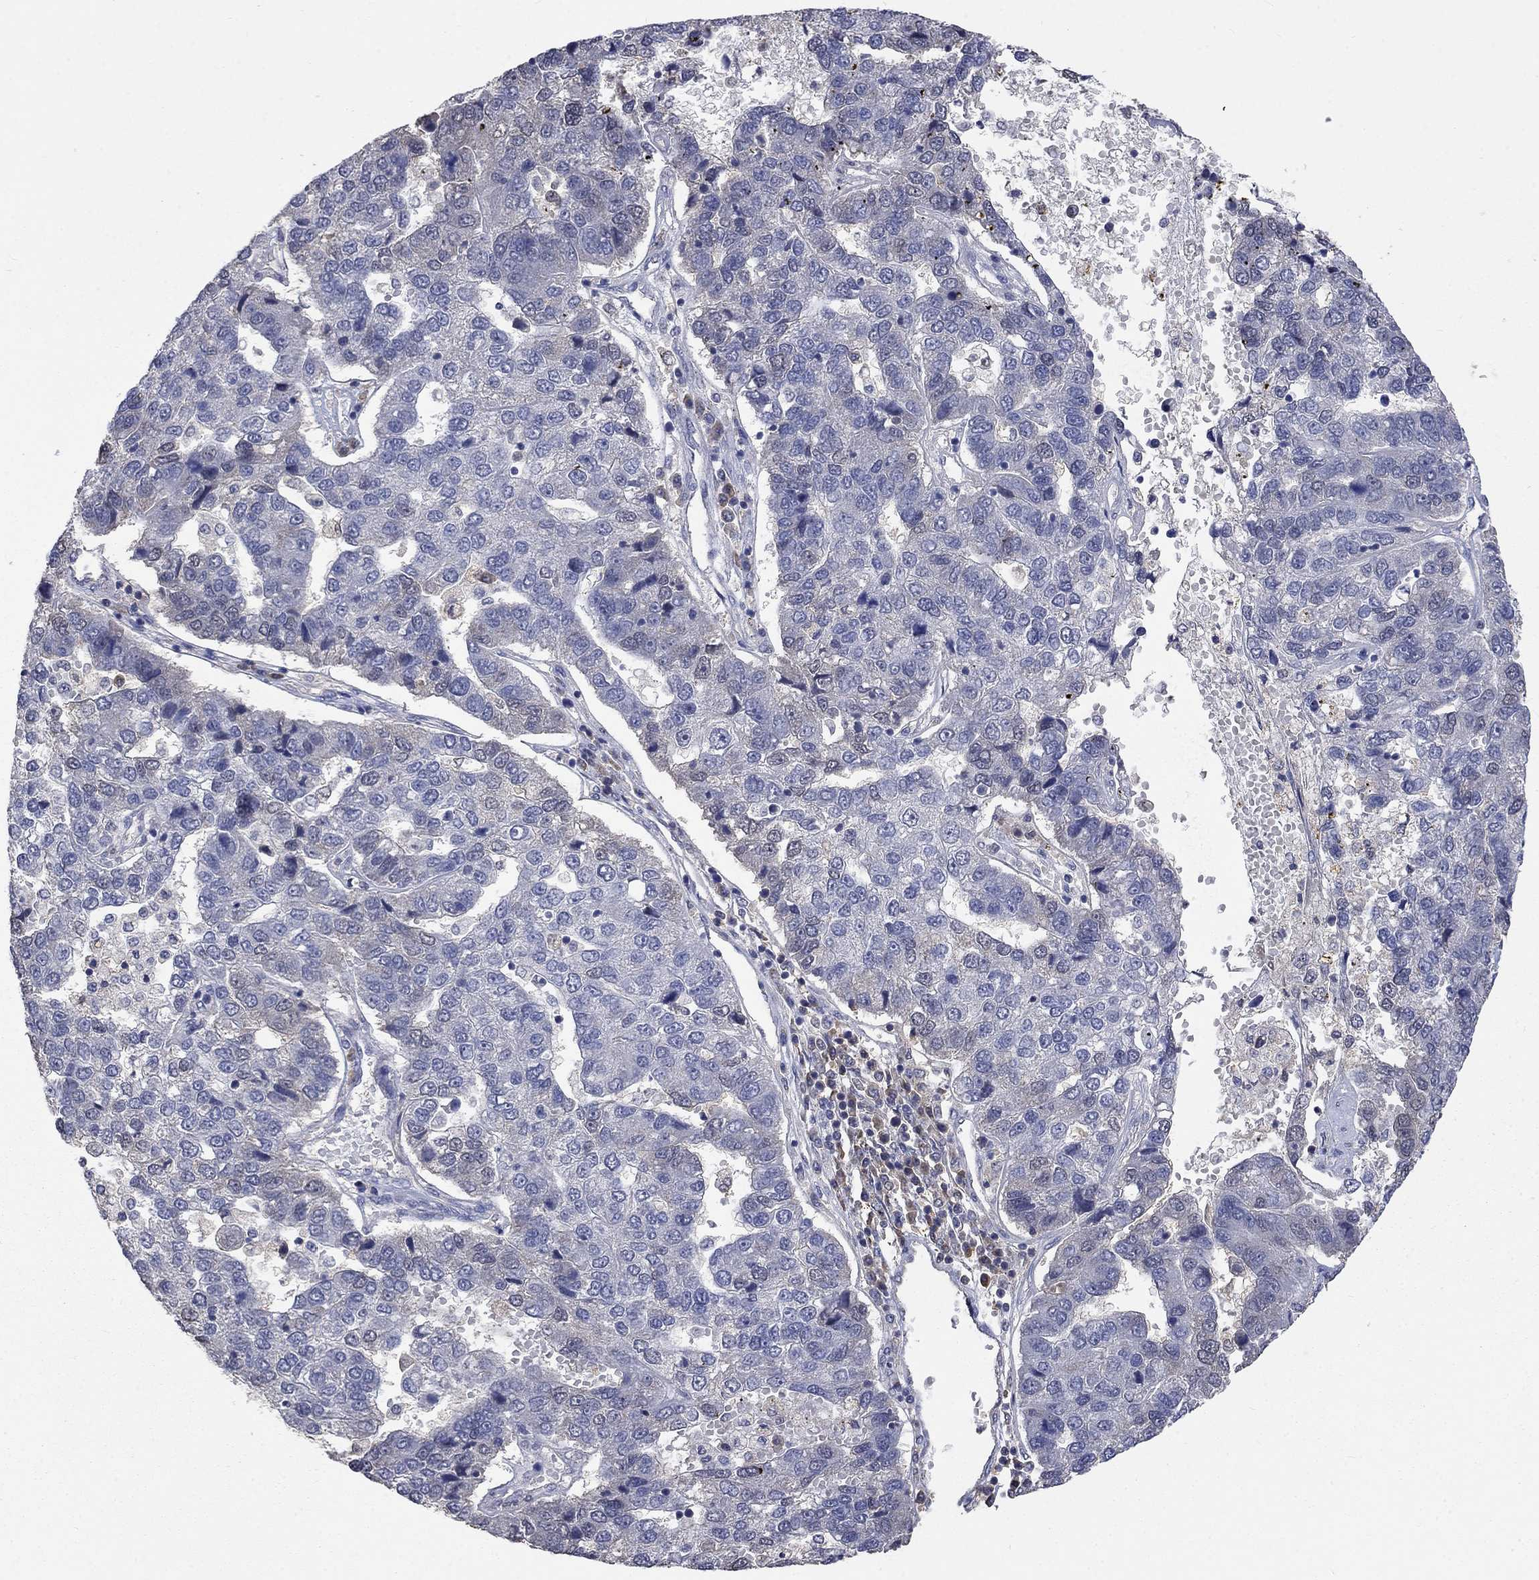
{"staining": {"intensity": "negative", "quantity": "none", "location": "none"}, "tissue": "pancreatic cancer", "cell_type": "Tumor cells", "image_type": "cancer", "snomed": [{"axis": "morphology", "description": "Adenocarcinoma, NOS"}, {"axis": "topography", "description": "Pancreas"}], "caption": "This is a photomicrograph of immunohistochemistry staining of pancreatic cancer, which shows no positivity in tumor cells.", "gene": "ZBTB18", "patient": {"sex": "female", "age": 61}}